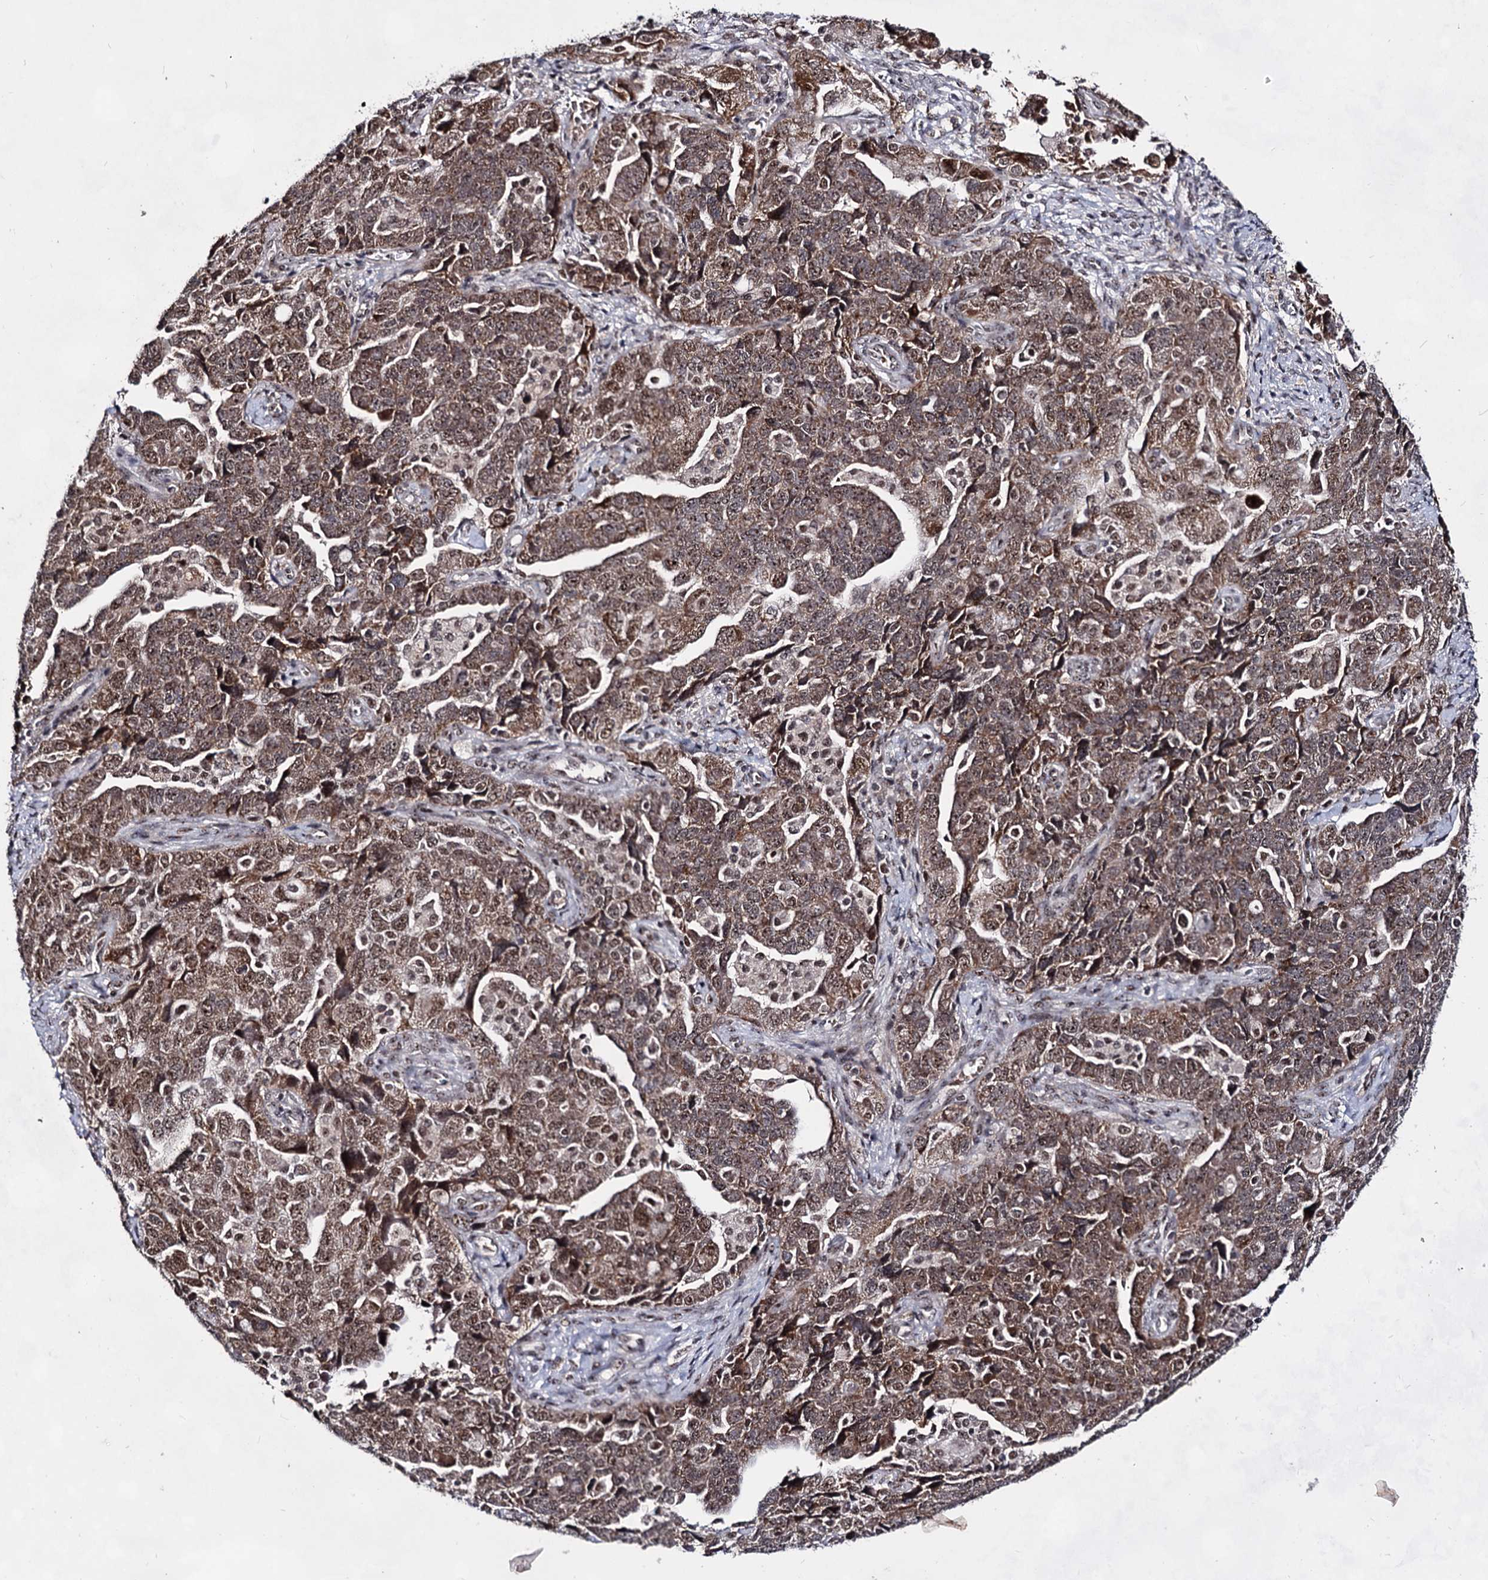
{"staining": {"intensity": "moderate", "quantity": ">75%", "location": "cytoplasmic/membranous,nuclear"}, "tissue": "ovarian cancer", "cell_type": "Tumor cells", "image_type": "cancer", "snomed": [{"axis": "morphology", "description": "Carcinoma, NOS"}, {"axis": "morphology", "description": "Cystadenocarcinoma, serous, NOS"}, {"axis": "topography", "description": "Ovary"}], "caption": "About >75% of tumor cells in human ovarian cancer (carcinoma) show moderate cytoplasmic/membranous and nuclear protein positivity as visualized by brown immunohistochemical staining.", "gene": "EXOSC10", "patient": {"sex": "female", "age": 69}}